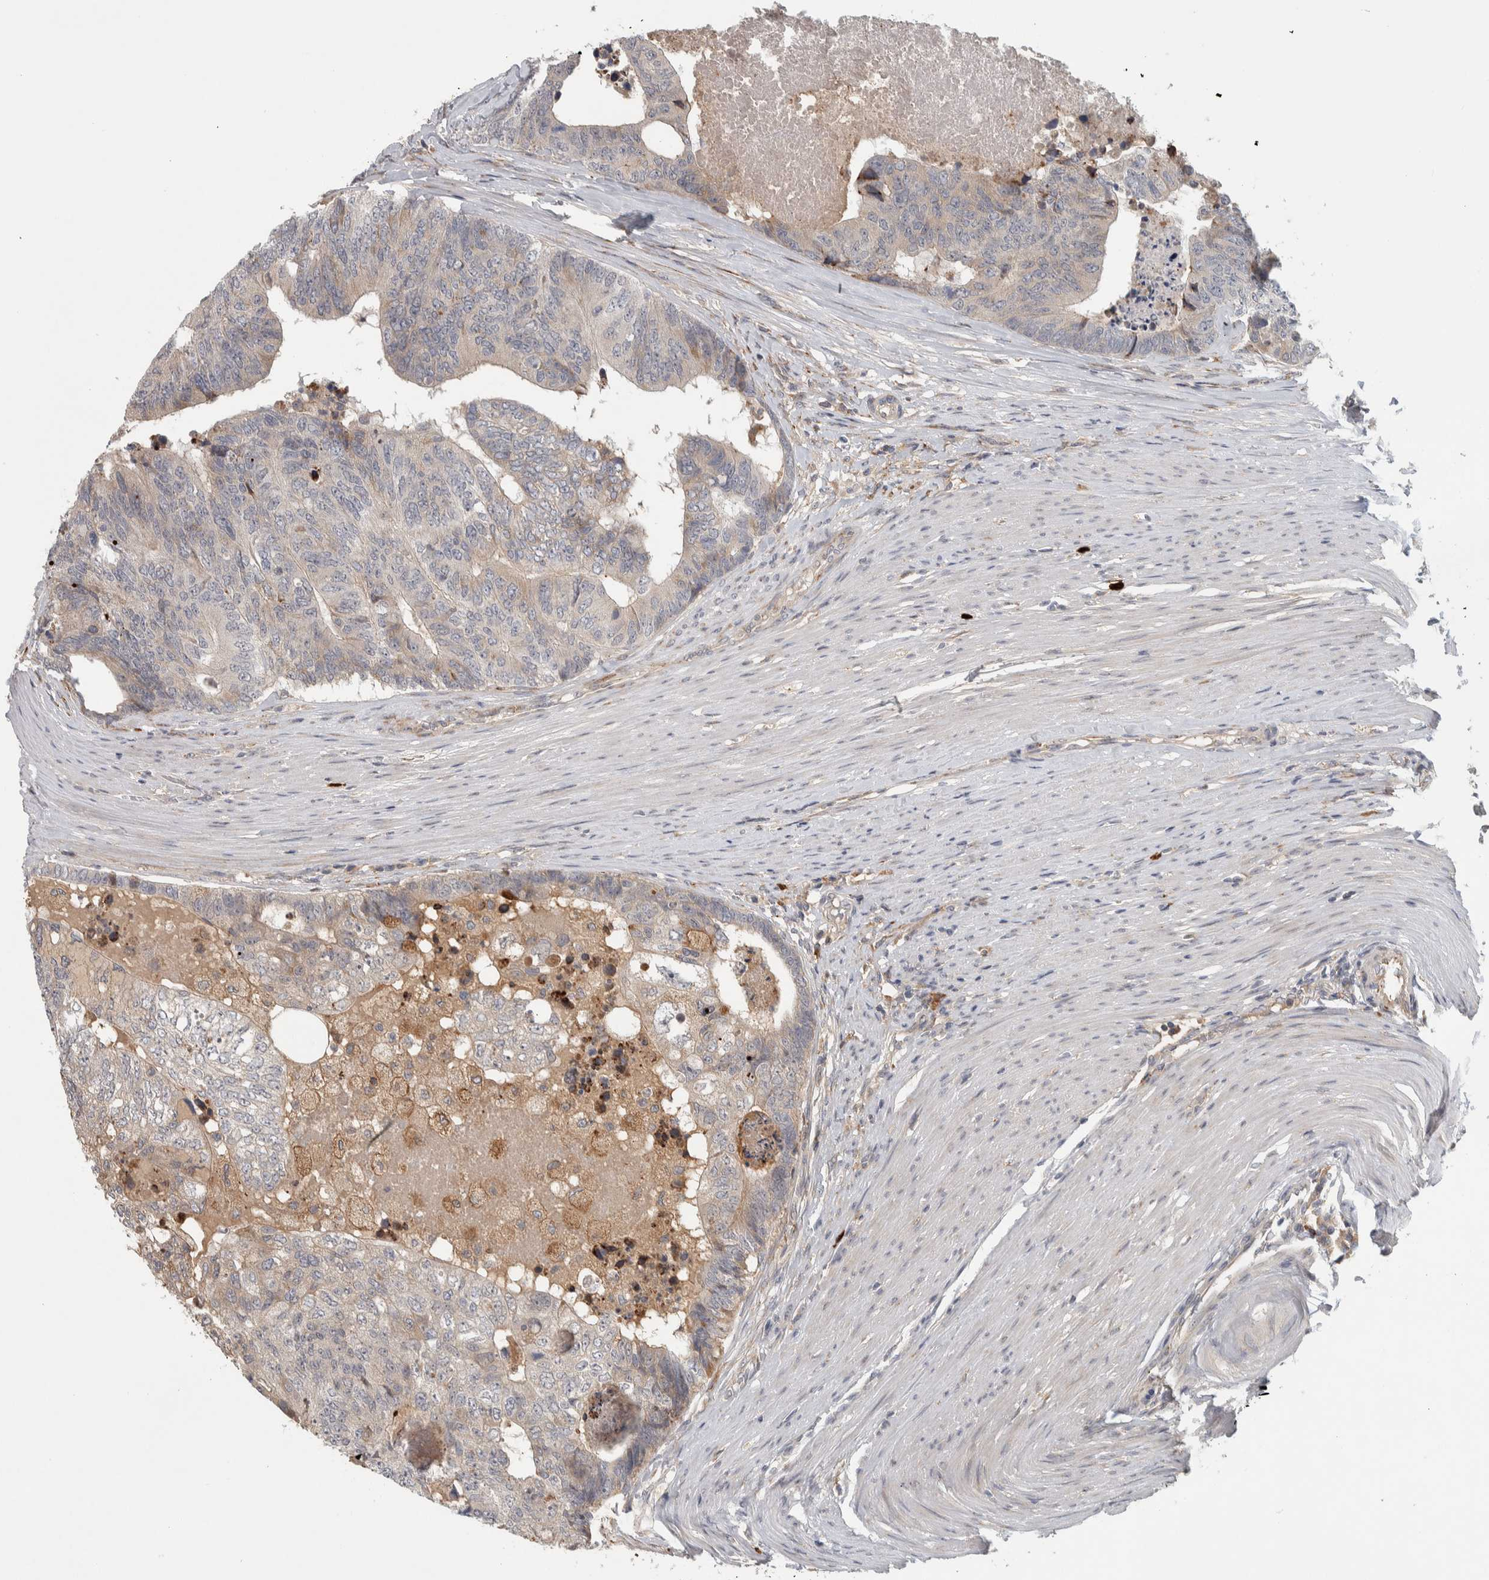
{"staining": {"intensity": "weak", "quantity": "25%-75%", "location": "cytoplasmic/membranous"}, "tissue": "colorectal cancer", "cell_type": "Tumor cells", "image_type": "cancer", "snomed": [{"axis": "morphology", "description": "Adenocarcinoma, NOS"}, {"axis": "topography", "description": "Colon"}], "caption": "A photomicrograph showing weak cytoplasmic/membranous staining in about 25%-75% of tumor cells in colorectal cancer (adenocarcinoma), as visualized by brown immunohistochemical staining.", "gene": "ADPRM", "patient": {"sex": "female", "age": 67}}